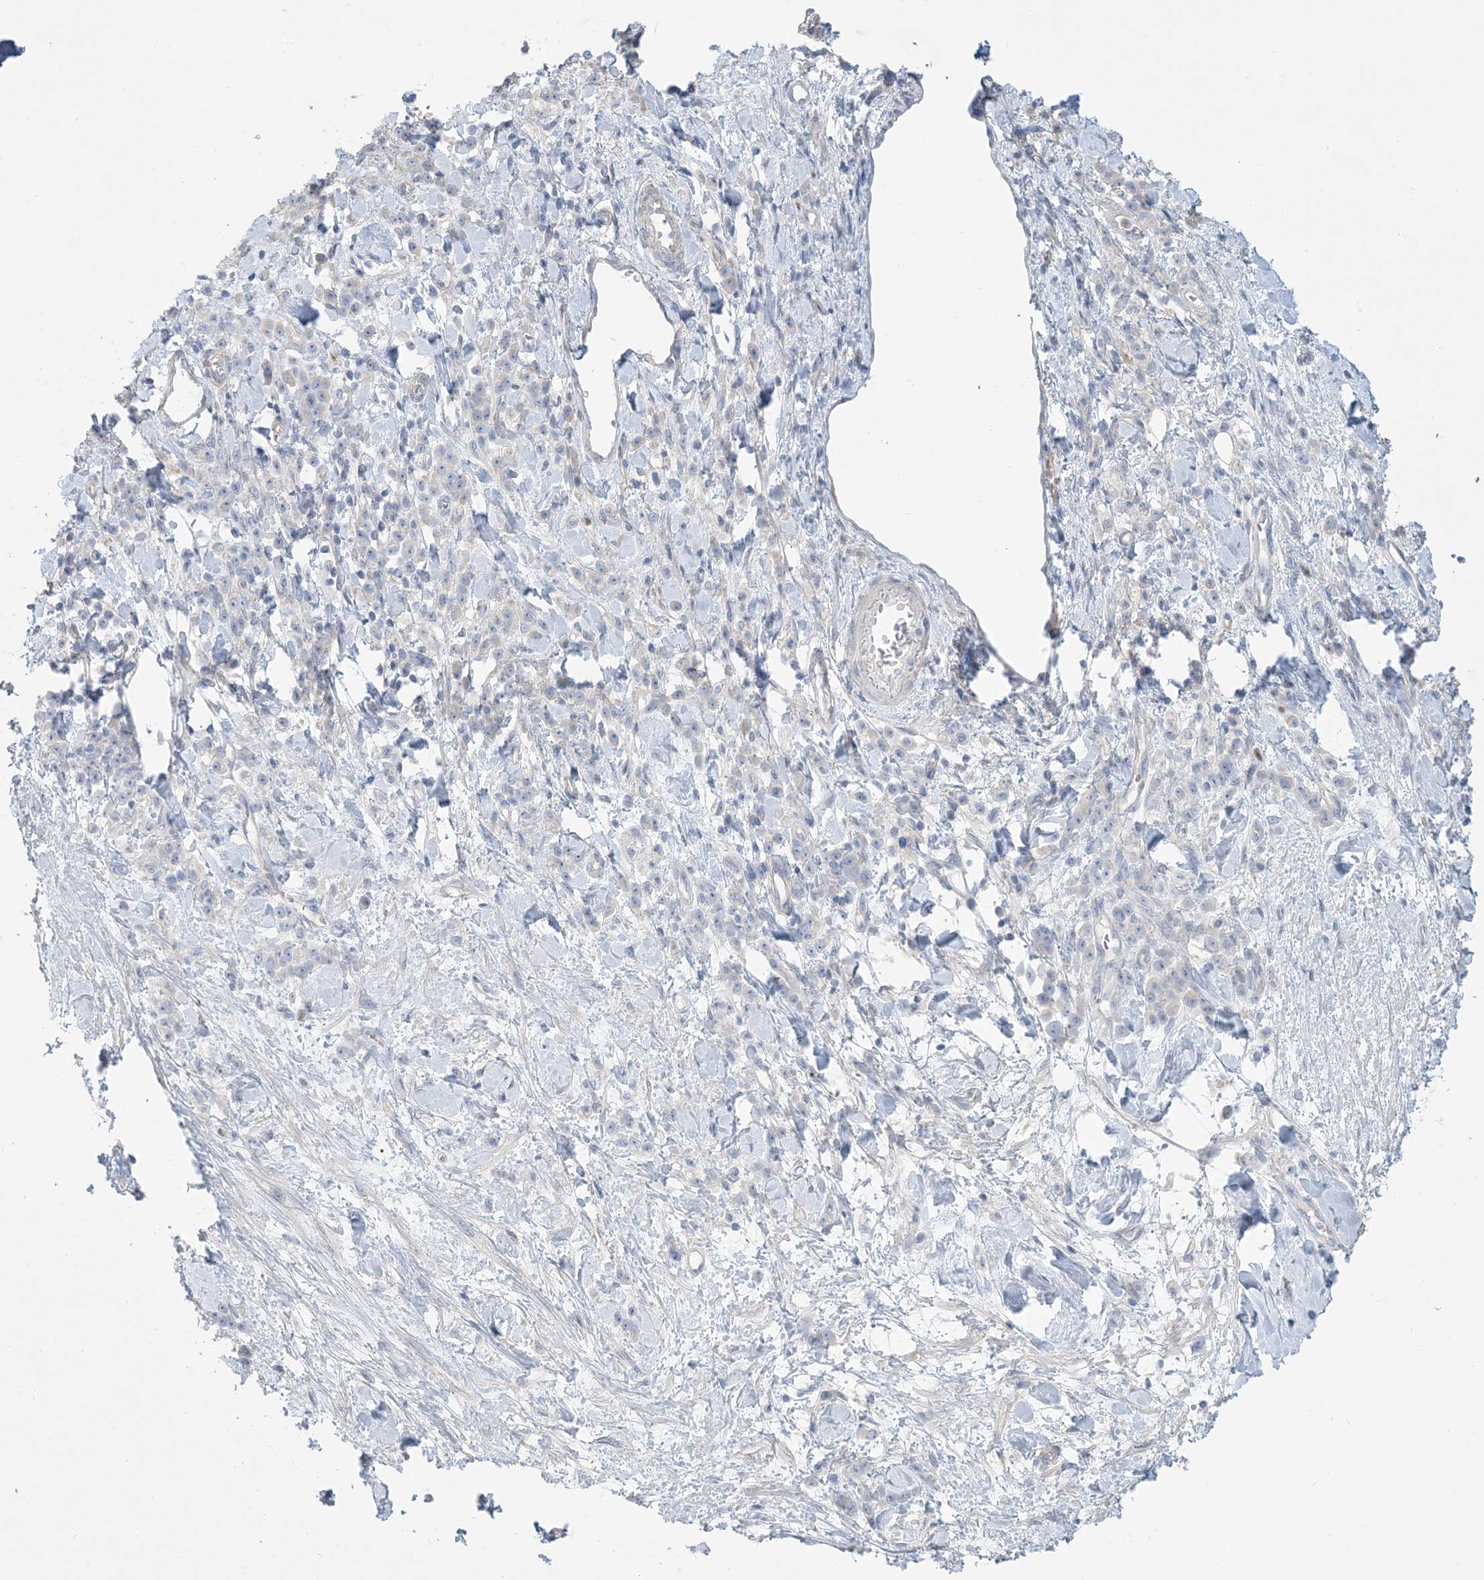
{"staining": {"intensity": "negative", "quantity": "none", "location": "none"}, "tissue": "stomach cancer", "cell_type": "Tumor cells", "image_type": "cancer", "snomed": [{"axis": "morphology", "description": "Normal tissue, NOS"}, {"axis": "morphology", "description": "Adenocarcinoma, NOS"}, {"axis": "topography", "description": "Stomach"}], "caption": "This is a micrograph of immunohistochemistry (IHC) staining of adenocarcinoma (stomach), which shows no staining in tumor cells.", "gene": "MTHFD2L", "patient": {"sex": "male", "age": 82}}